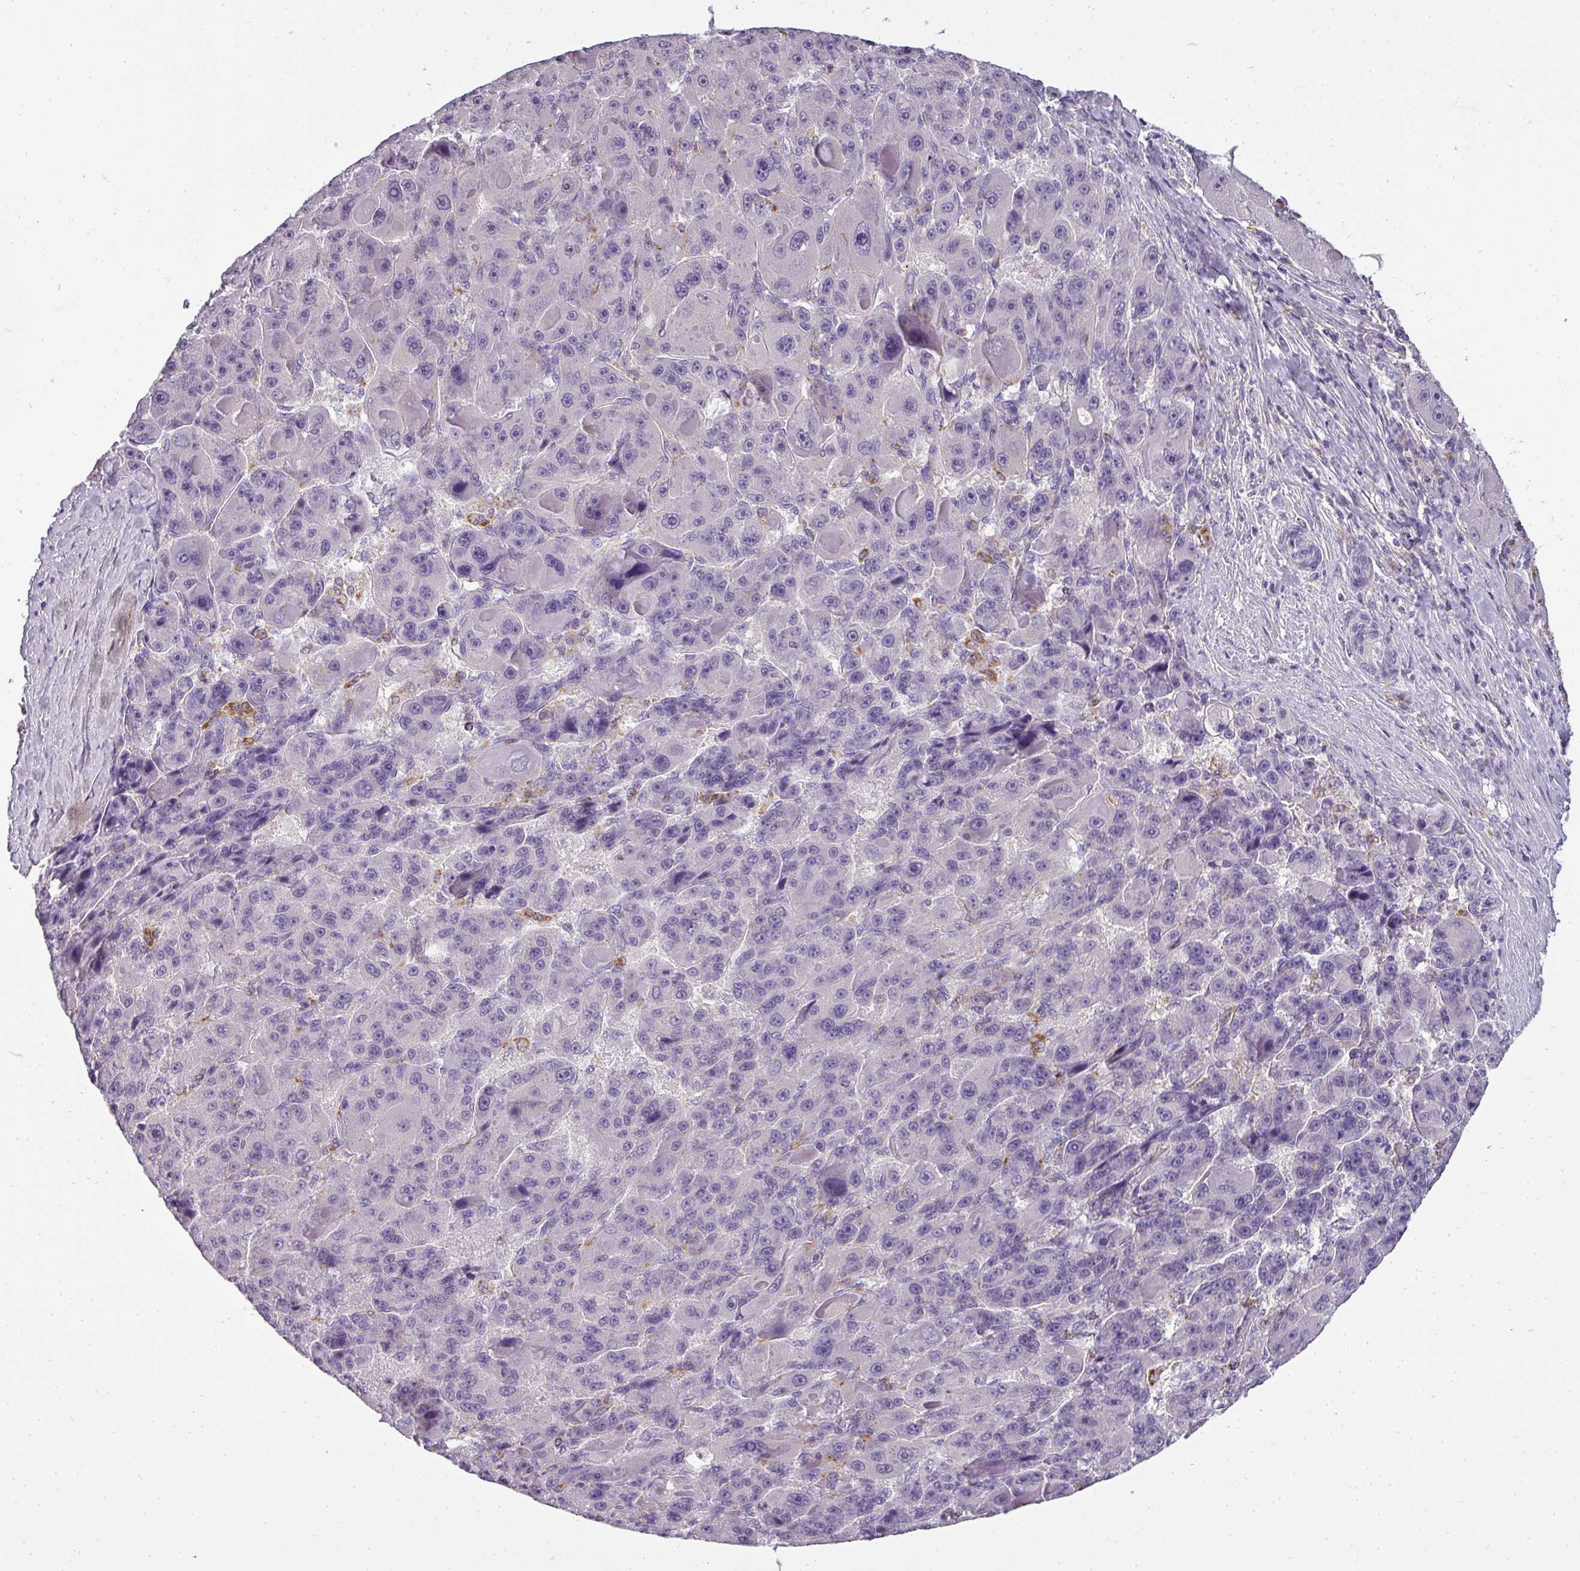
{"staining": {"intensity": "negative", "quantity": "none", "location": "none"}, "tissue": "liver cancer", "cell_type": "Tumor cells", "image_type": "cancer", "snomed": [{"axis": "morphology", "description": "Carcinoma, Hepatocellular, NOS"}, {"axis": "topography", "description": "Liver"}], "caption": "This is an immunohistochemistry histopathology image of human liver cancer. There is no expression in tumor cells.", "gene": "ATP6V1D", "patient": {"sex": "male", "age": 76}}